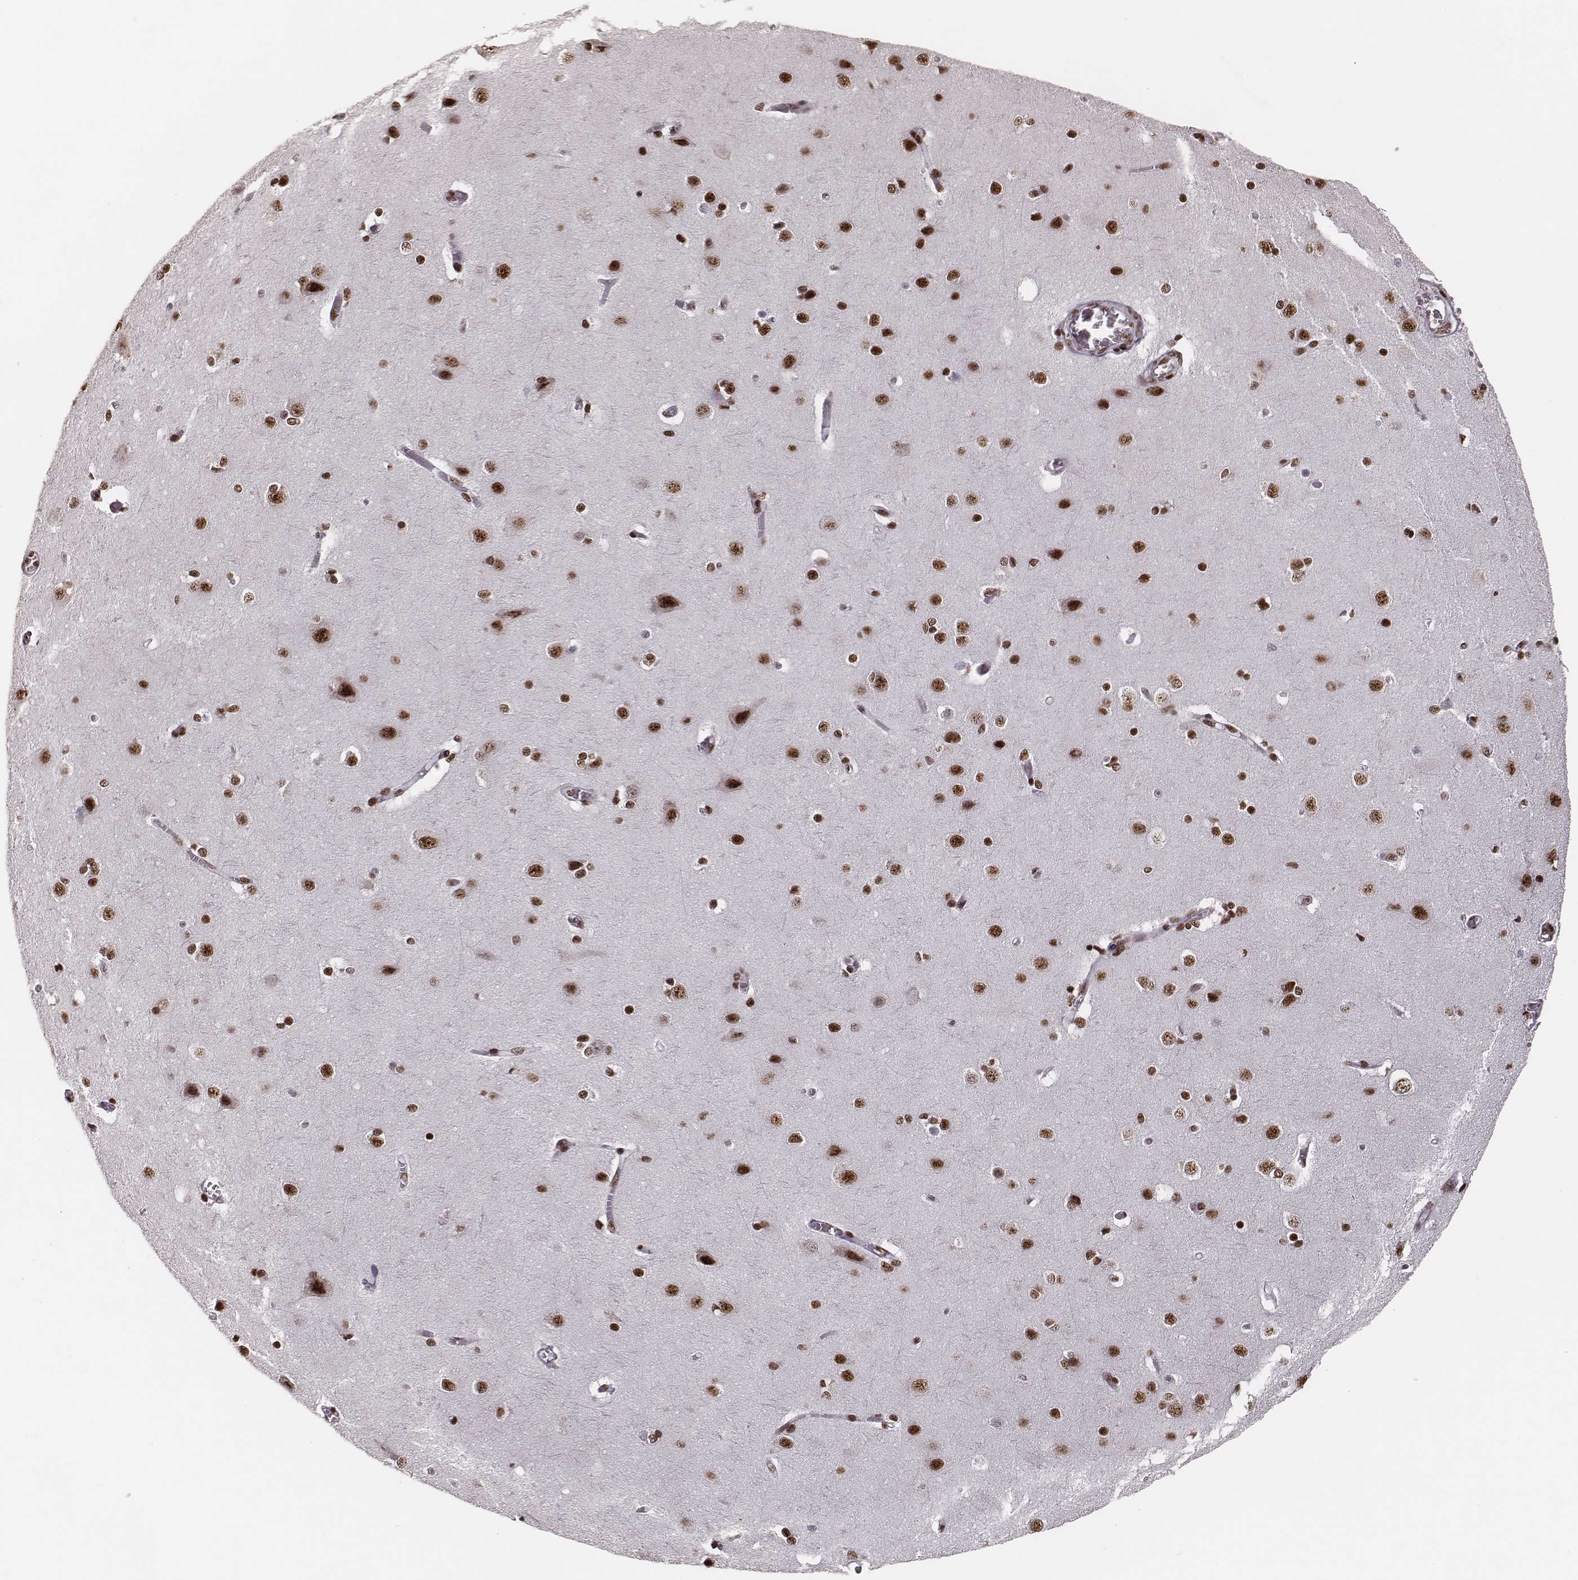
{"staining": {"intensity": "strong", "quantity": ">75%", "location": "nuclear"}, "tissue": "cerebral cortex", "cell_type": "Endothelial cells", "image_type": "normal", "snomed": [{"axis": "morphology", "description": "Normal tissue, NOS"}, {"axis": "topography", "description": "Cerebral cortex"}], "caption": "This is a histology image of immunohistochemistry staining of unremarkable cerebral cortex, which shows strong staining in the nuclear of endothelial cells.", "gene": "LUC7L", "patient": {"sex": "male", "age": 37}}